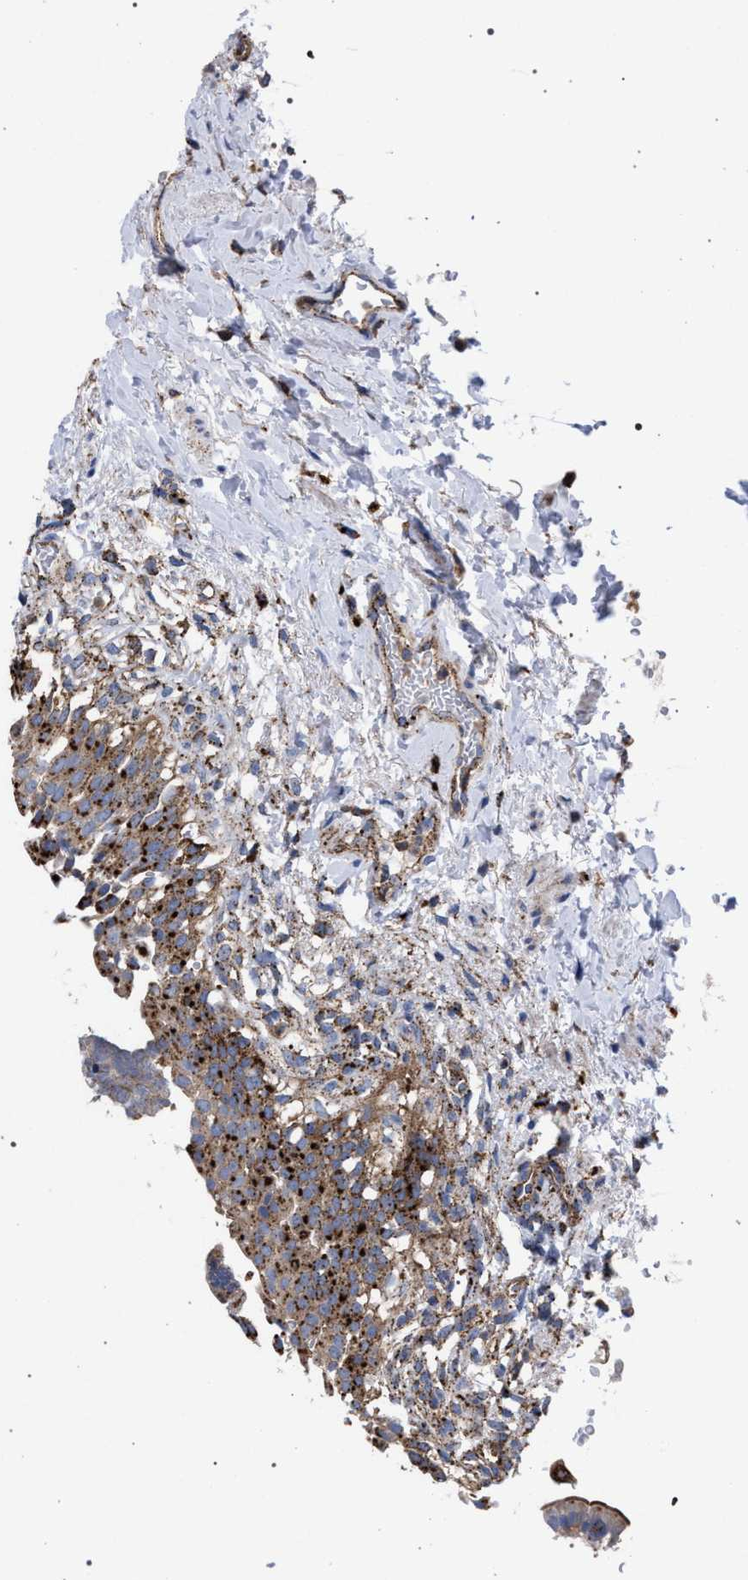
{"staining": {"intensity": "strong", "quantity": ">75%", "location": "cytoplasmic/membranous"}, "tissue": "urinary bladder", "cell_type": "Urothelial cells", "image_type": "normal", "snomed": [{"axis": "morphology", "description": "Normal tissue, NOS"}, {"axis": "topography", "description": "Urinary bladder"}], "caption": "Urinary bladder was stained to show a protein in brown. There is high levels of strong cytoplasmic/membranous expression in about >75% of urothelial cells. The staining is performed using DAB (3,3'-diaminobenzidine) brown chromogen to label protein expression. The nuclei are counter-stained blue using hematoxylin.", "gene": "PPT1", "patient": {"sex": "female", "age": 60}}